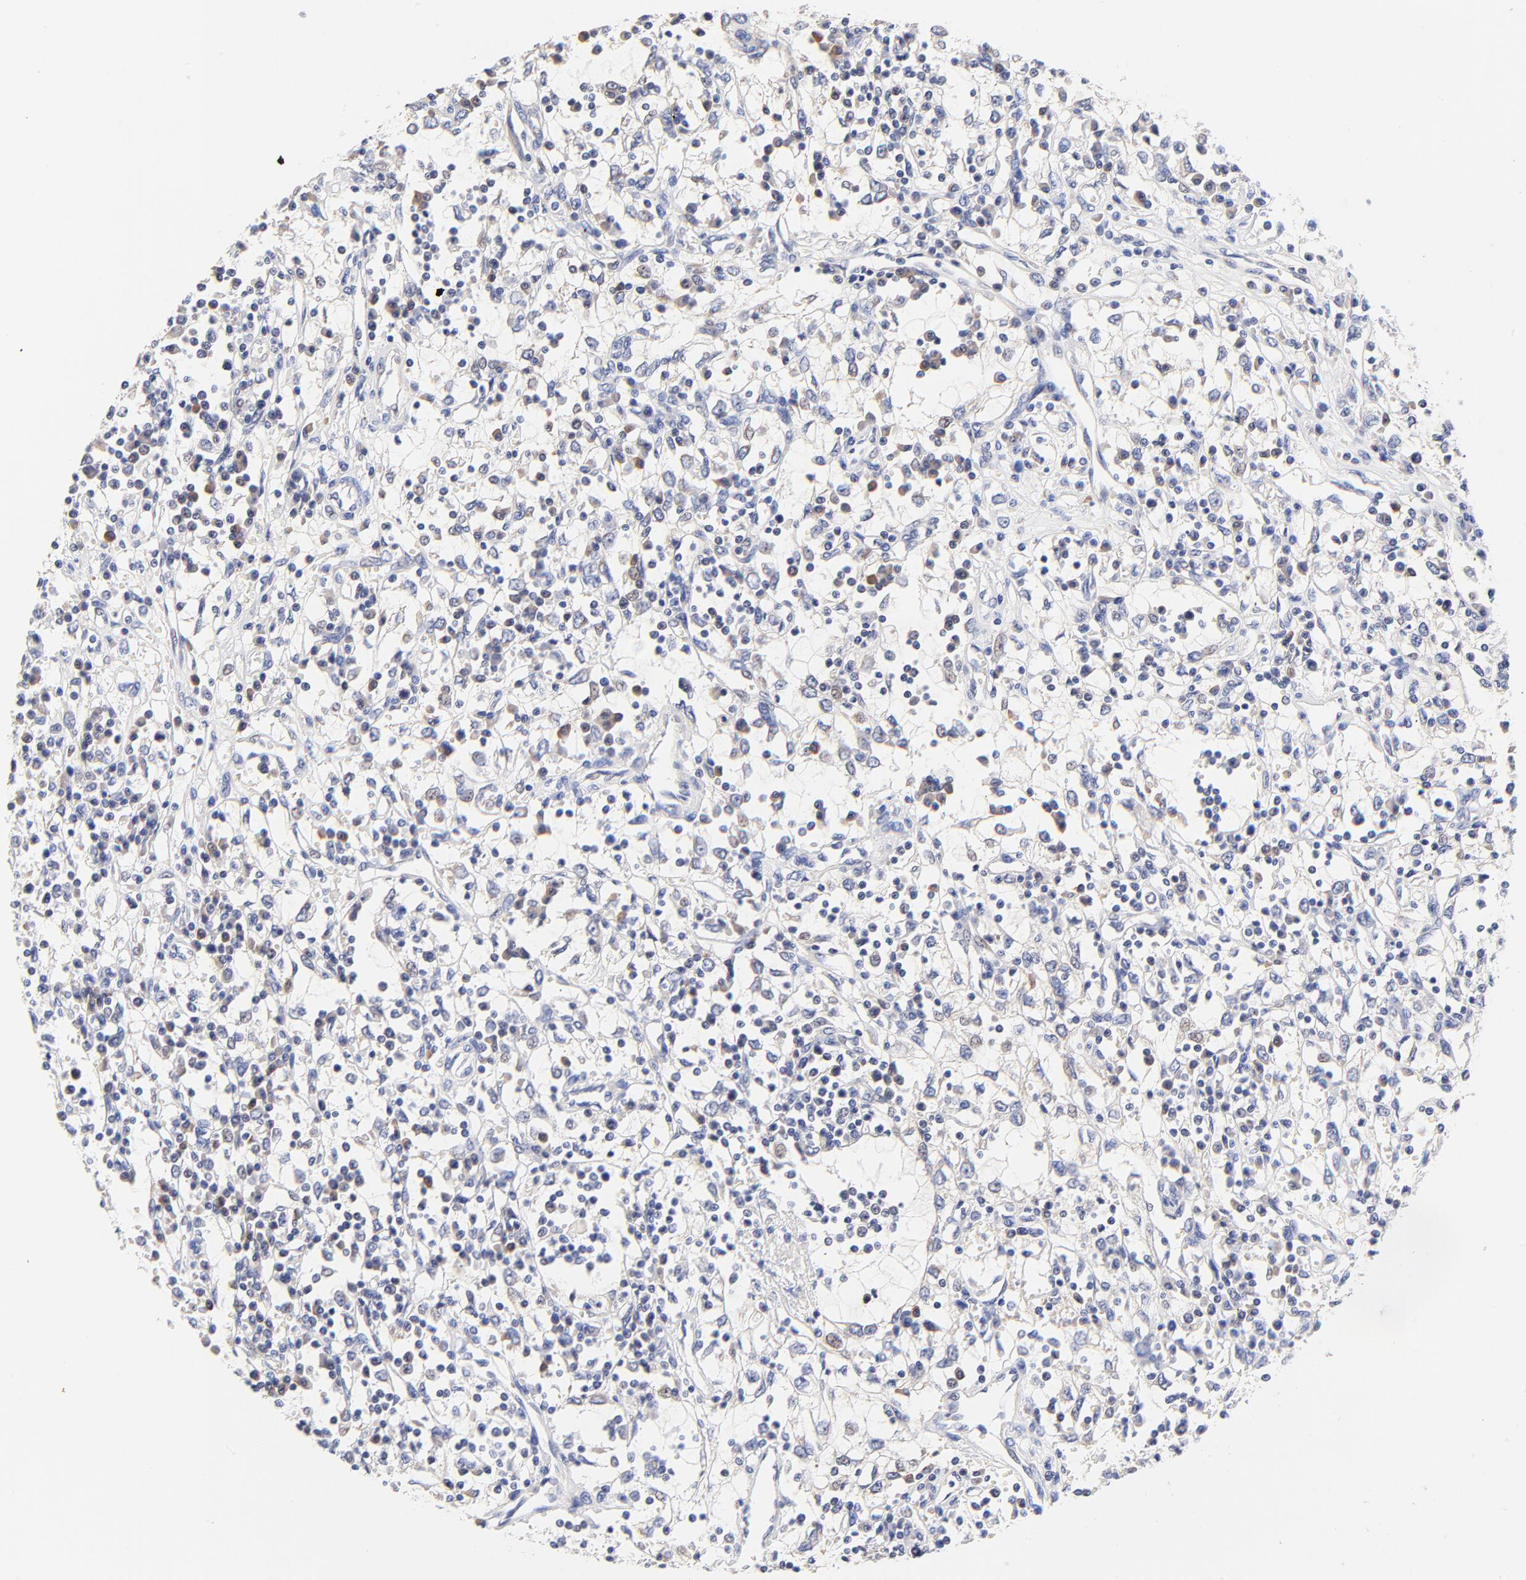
{"staining": {"intensity": "negative", "quantity": "none", "location": "none"}, "tissue": "renal cancer", "cell_type": "Tumor cells", "image_type": "cancer", "snomed": [{"axis": "morphology", "description": "Adenocarcinoma, NOS"}, {"axis": "topography", "description": "Kidney"}], "caption": "This histopathology image is of renal adenocarcinoma stained with immunohistochemistry to label a protein in brown with the nuclei are counter-stained blue. There is no expression in tumor cells.", "gene": "PTK7", "patient": {"sex": "male", "age": 82}}